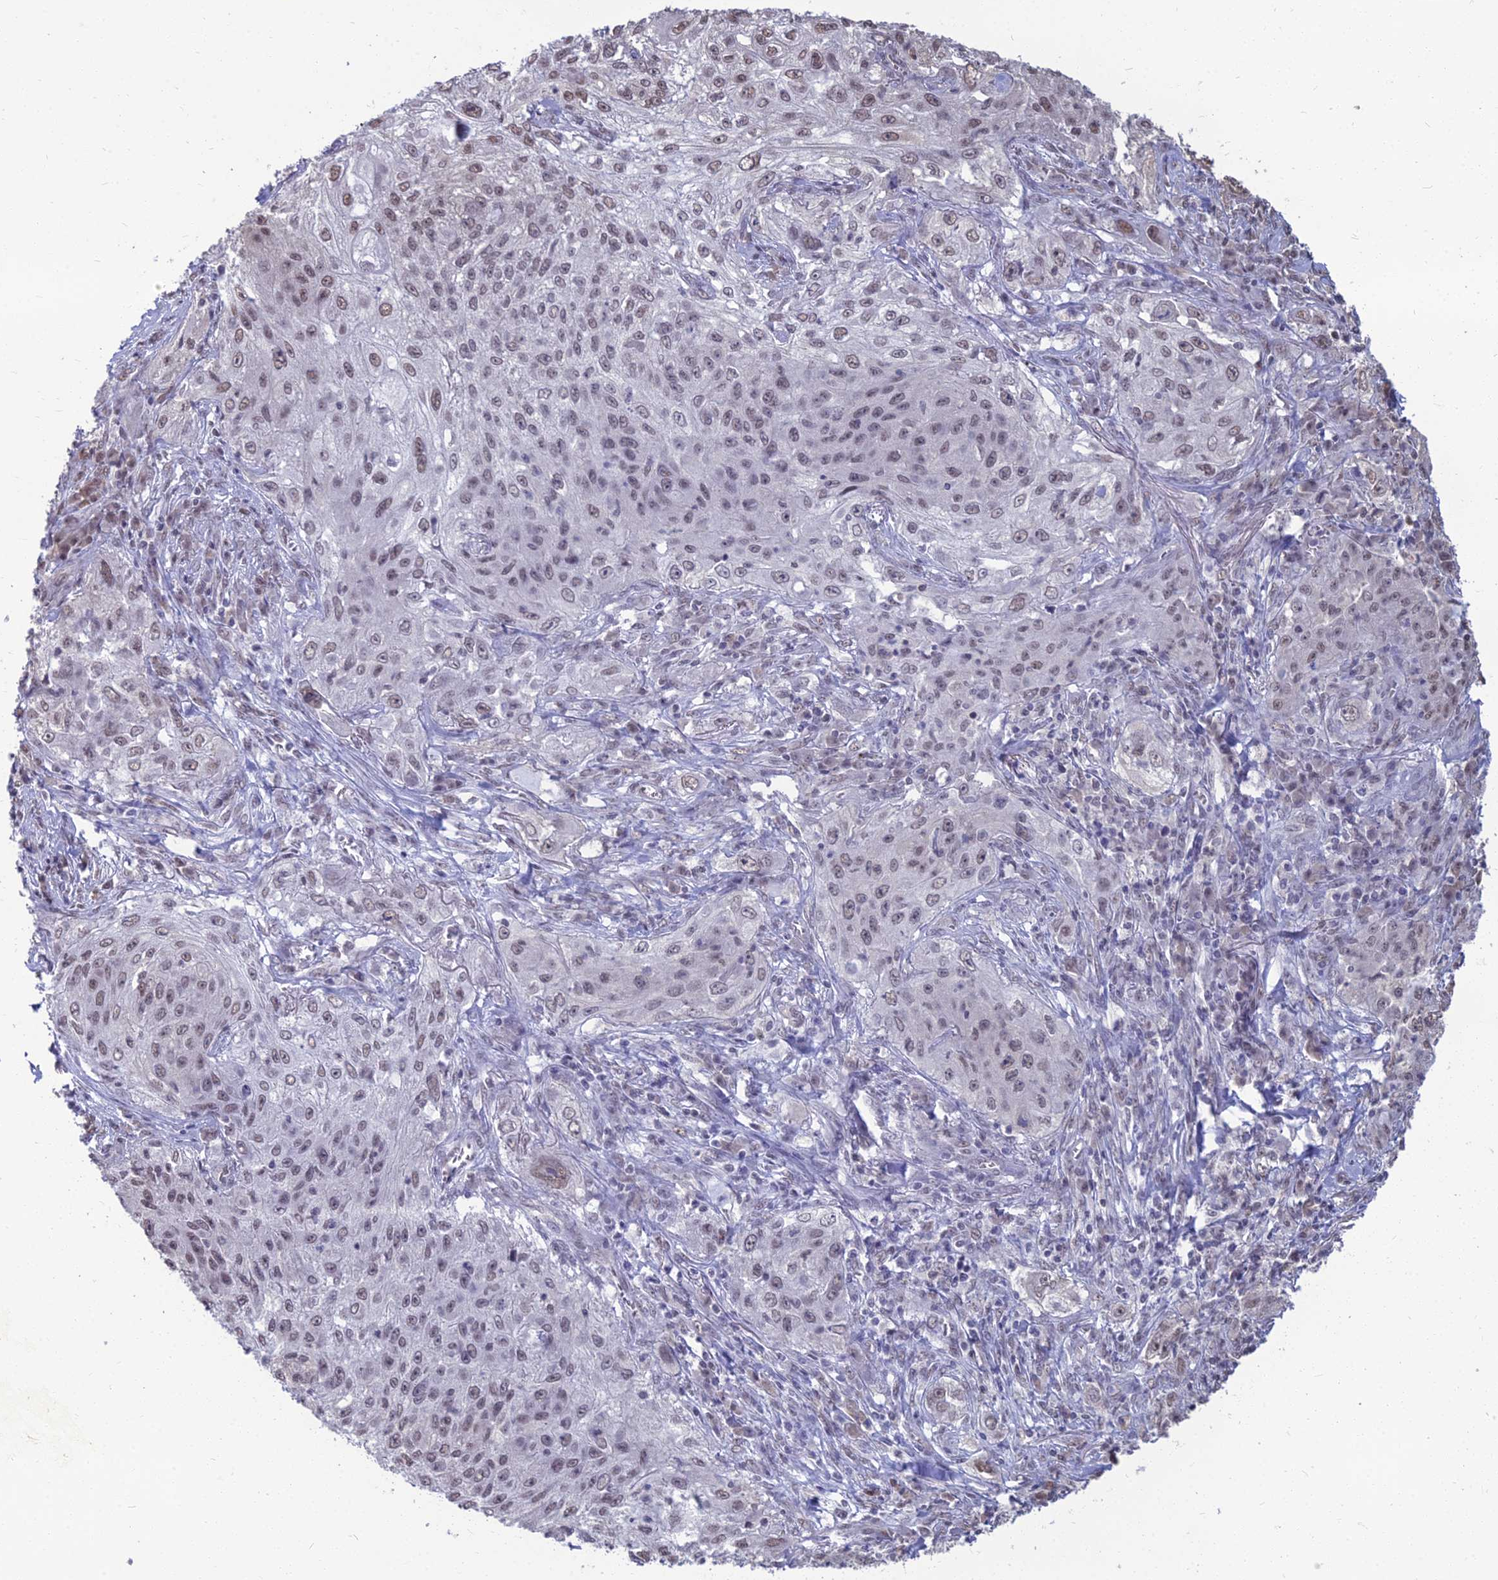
{"staining": {"intensity": "weak", "quantity": "25%-75%", "location": "nuclear"}, "tissue": "lung cancer", "cell_type": "Tumor cells", "image_type": "cancer", "snomed": [{"axis": "morphology", "description": "Squamous cell carcinoma, NOS"}, {"axis": "topography", "description": "Lung"}], "caption": "The image exhibits immunohistochemical staining of lung cancer (squamous cell carcinoma). There is weak nuclear positivity is present in about 25%-75% of tumor cells.", "gene": "SRSF7", "patient": {"sex": "female", "age": 69}}